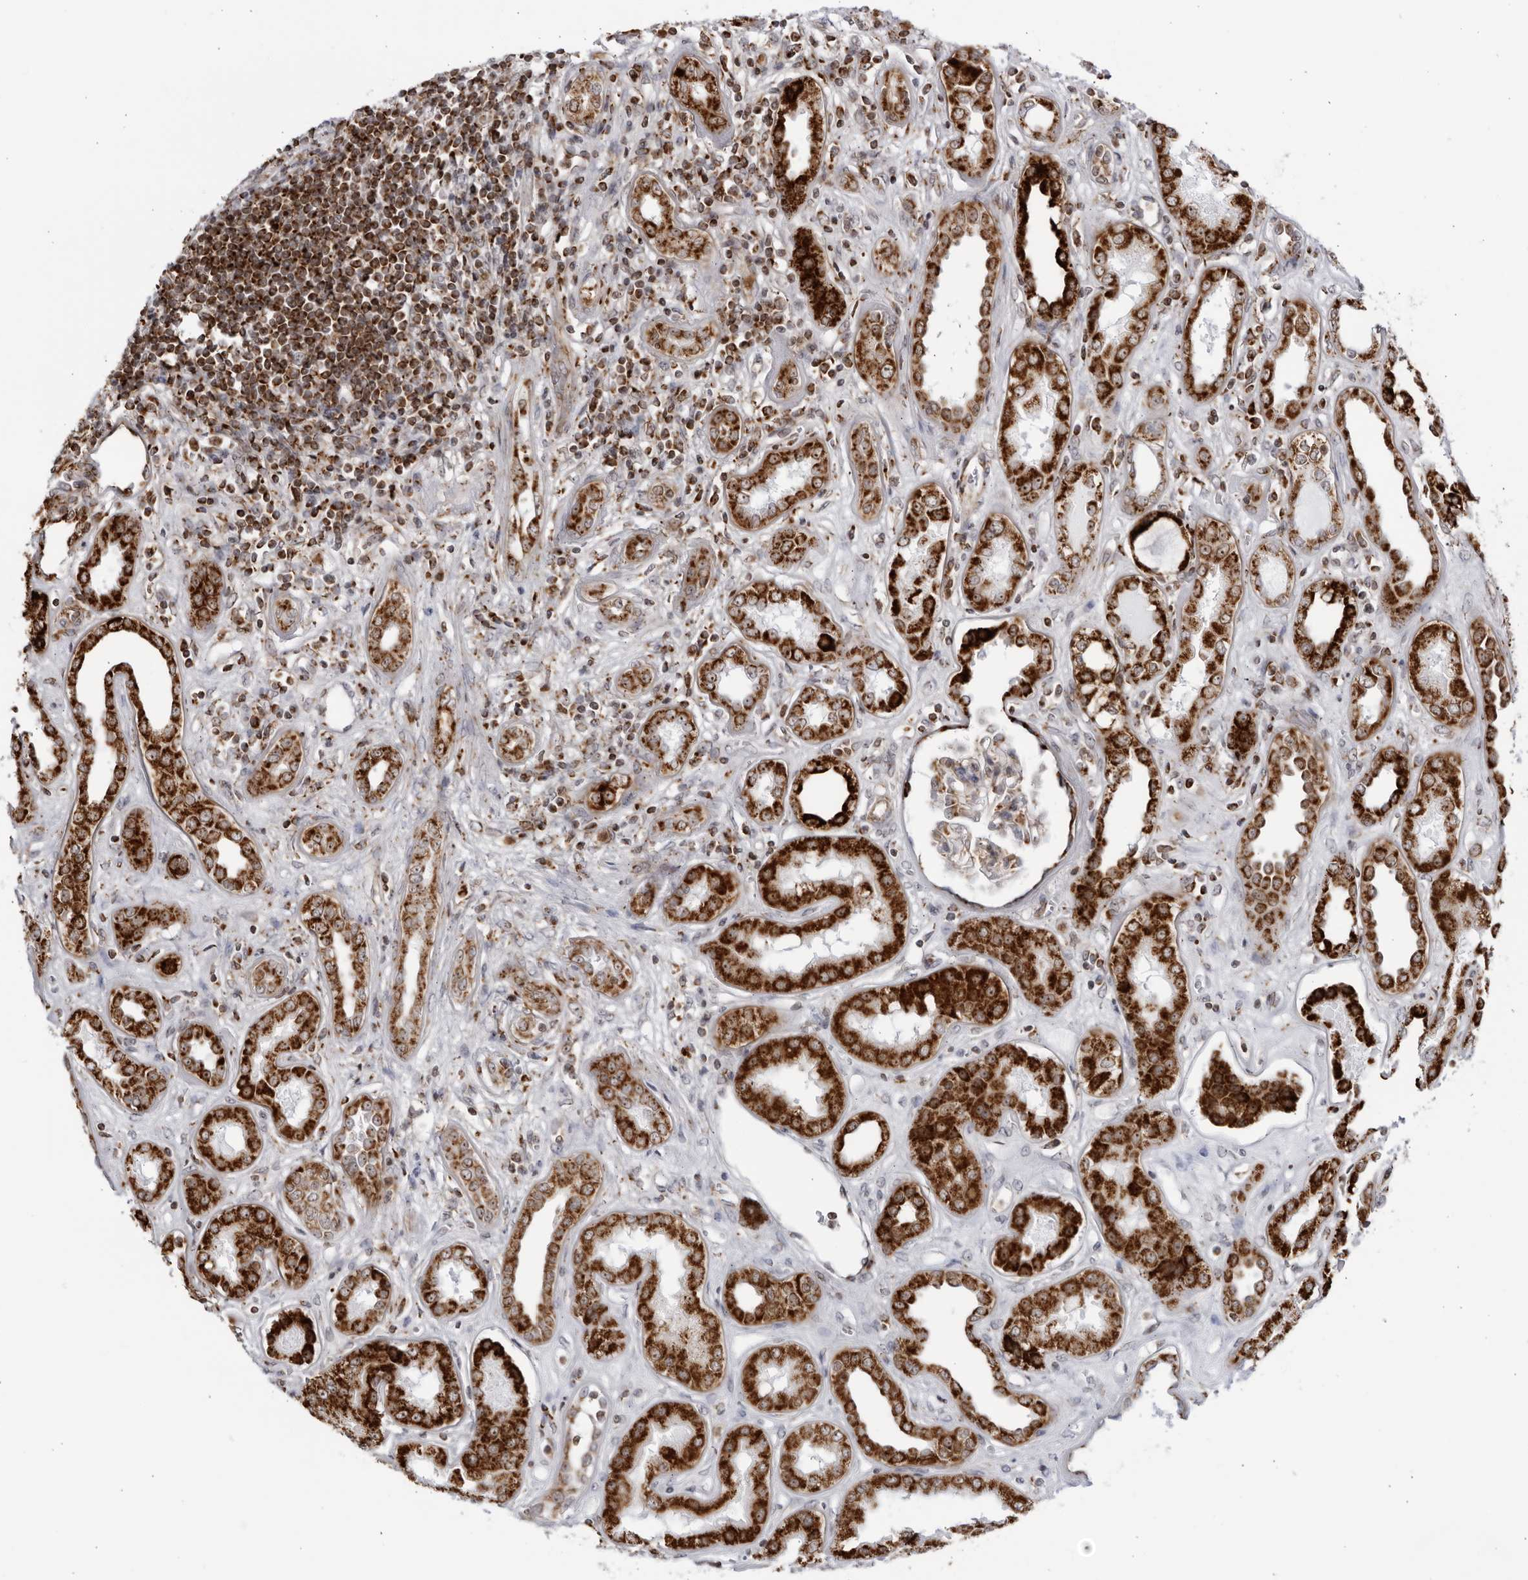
{"staining": {"intensity": "moderate", "quantity": "<25%", "location": "cytoplasmic/membranous"}, "tissue": "kidney", "cell_type": "Cells in glomeruli", "image_type": "normal", "snomed": [{"axis": "morphology", "description": "Normal tissue, NOS"}, {"axis": "topography", "description": "Kidney"}], "caption": "Normal kidney was stained to show a protein in brown. There is low levels of moderate cytoplasmic/membranous staining in about <25% of cells in glomeruli.", "gene": "RBM34", "patient": {"sex": "male", "age": 59}}